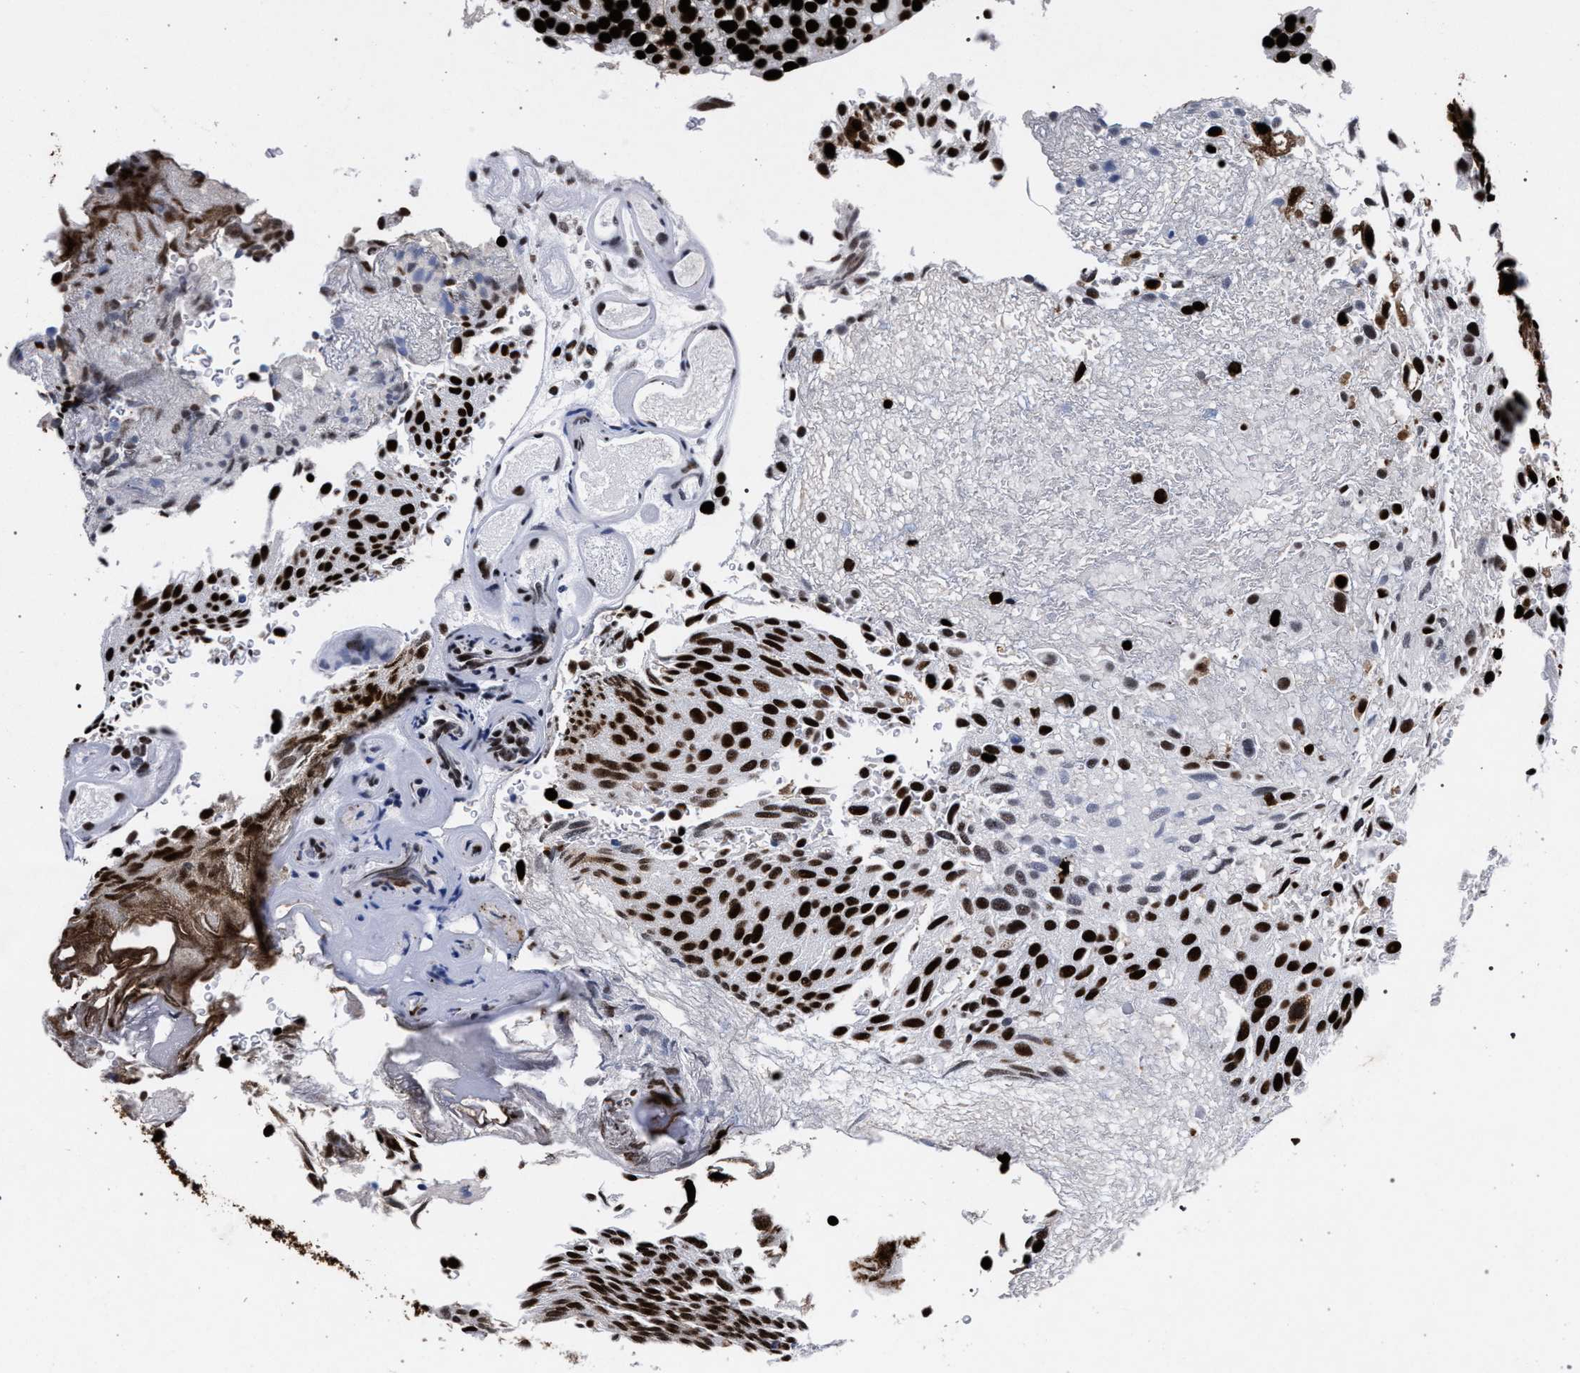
{"staining": {"intensity": "strong", "quantity": ">75%", "location": "nuclear"}, "tissue": "urothelial cancer", "cell_type": "Tumor cells", "image_type": "cancer", "snomed": [{"axis": "morphology", "description": "Urothelial carcinoma, Low grade"}, {"axis": "topography", "description": "Urinary bladder"}], "caption": "Urothelial carcinoma (low-grade) stained for a protein (brown) reveals strong nuclear positive expression in about >75% of tumor cells.", "gene": "HNRNPA1", "patient": {"sex": "male", "age": 78}}